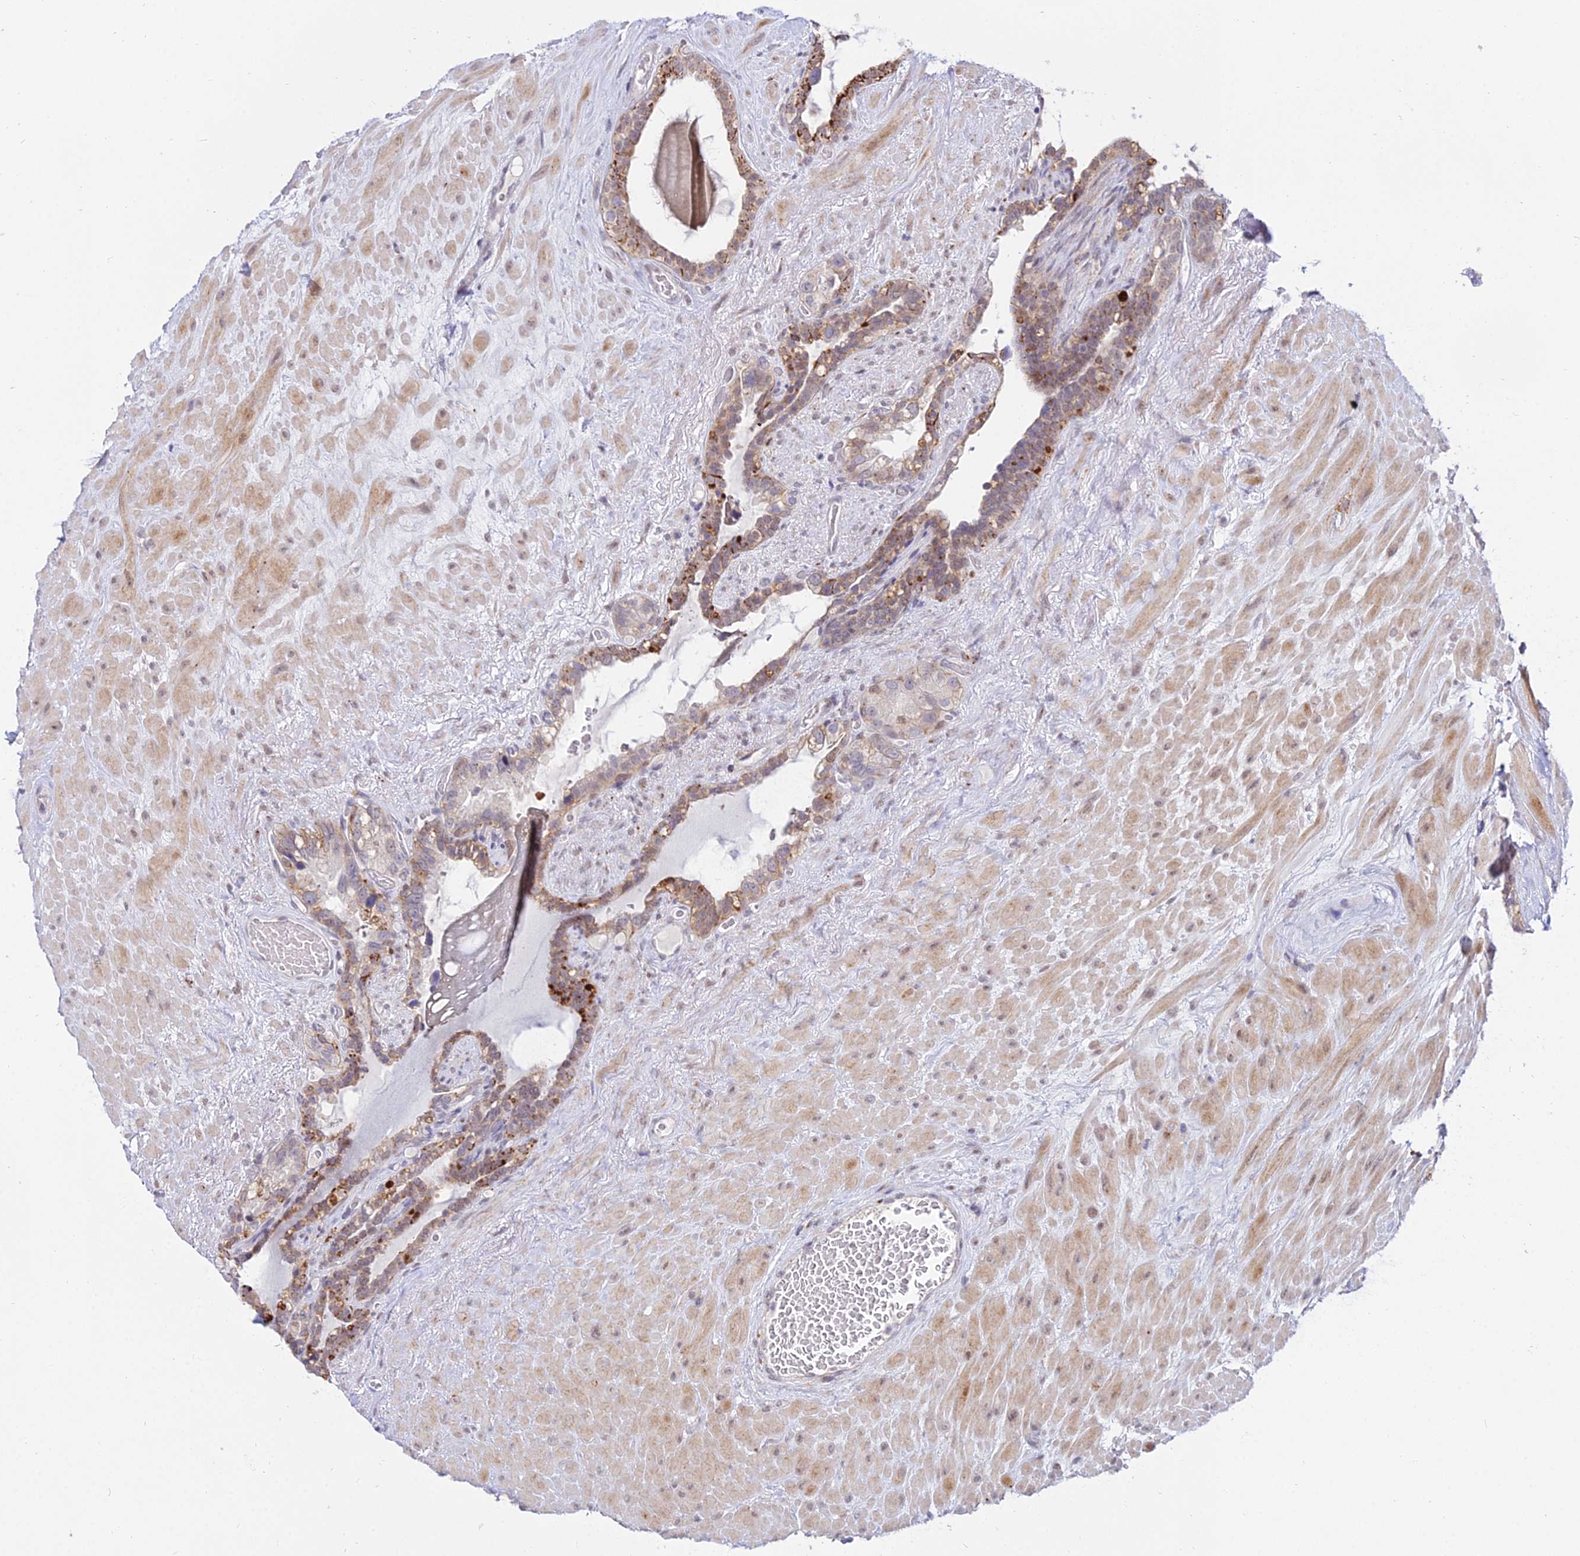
{"staining": {"intensity": "strong", "quantity": "<25%", "location": "cytoplasmic/membranous"}, "tissue": "seminal vesicle", "cell_type": "Glandular cells", "image_type": "normal", "snomed": [{"axis": "morphology", "description": "Normal tissue, NOS"}, {"axis": "topography", "description": "Seminal veicle"}], "caption": "Immunohistochemical staining of normal human seminal vesicle exhibits medium levels of strong cytoplasmic/membranous positivity in about <25% of glandular cells. (DAB IHC, brown staining for protein, blue staining for nuclei).", "gene": "C6orf163", "patient": {"sex": "male", "age": 80}}